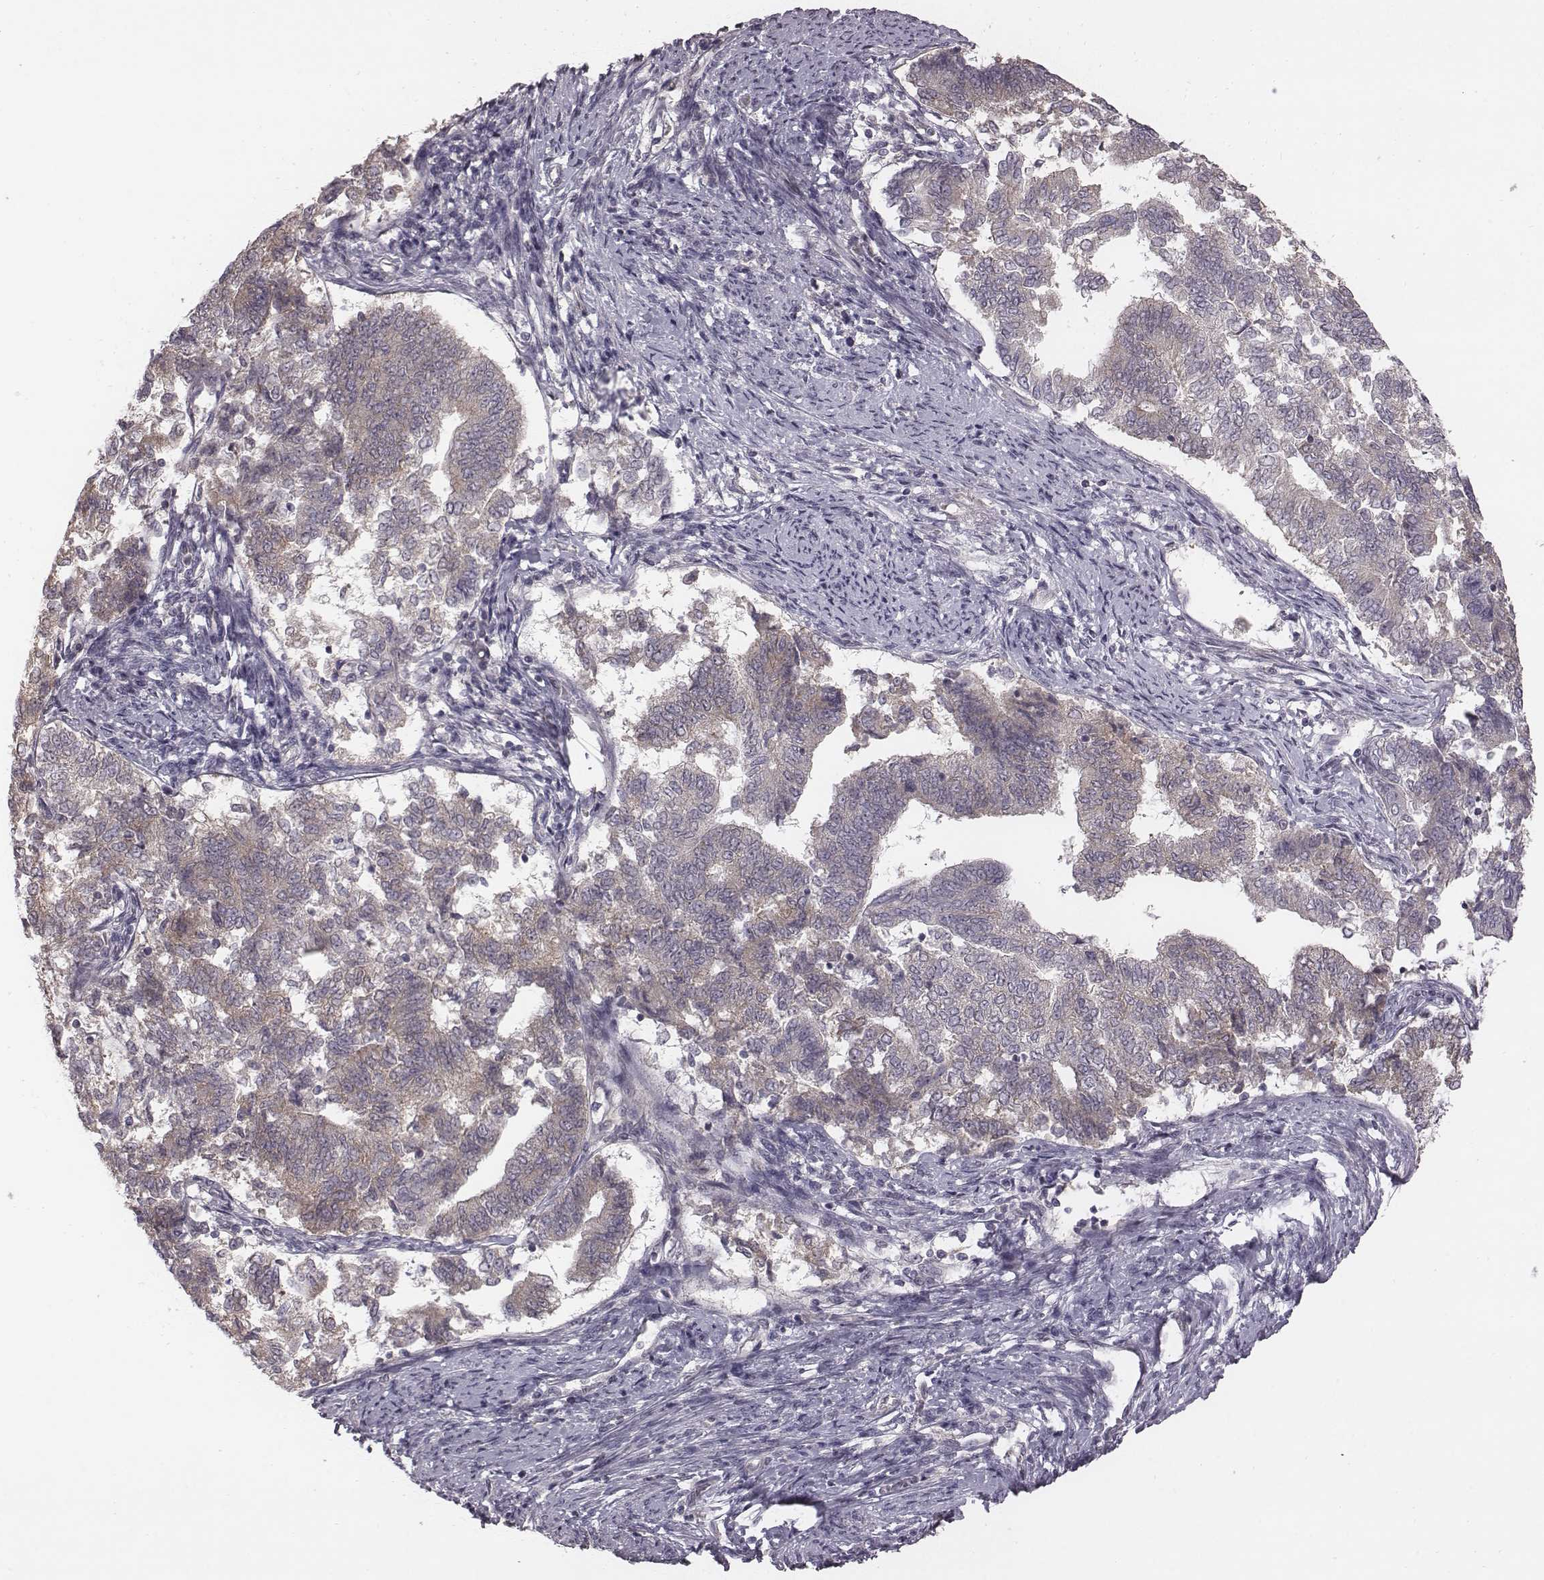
{"staining": {"intensity": "weak", "quantity": ">75%", "location": "cytoplasmic/membranous"}, "tissue": "endometrial cancer", "cell_type": "Tumor cells", "image_type": "cancer", "snomed": [{"axis": "morphology", "description": "Adenocarcinoma, NOS"}, {"axis": "topography", "description": "Endometrium"}], "caption": "Endometrial cancer (adenocarcinoma) was stained to show a protein in brown. There is low levels of weak cytoplasmic/membranous staining in approximately >75% of tumor cells. (brown staining indicates protein expression, while blue staining denotes nuclei).", "gene": "BICDL1", "patient": {"sex": "female", "age": 65}}